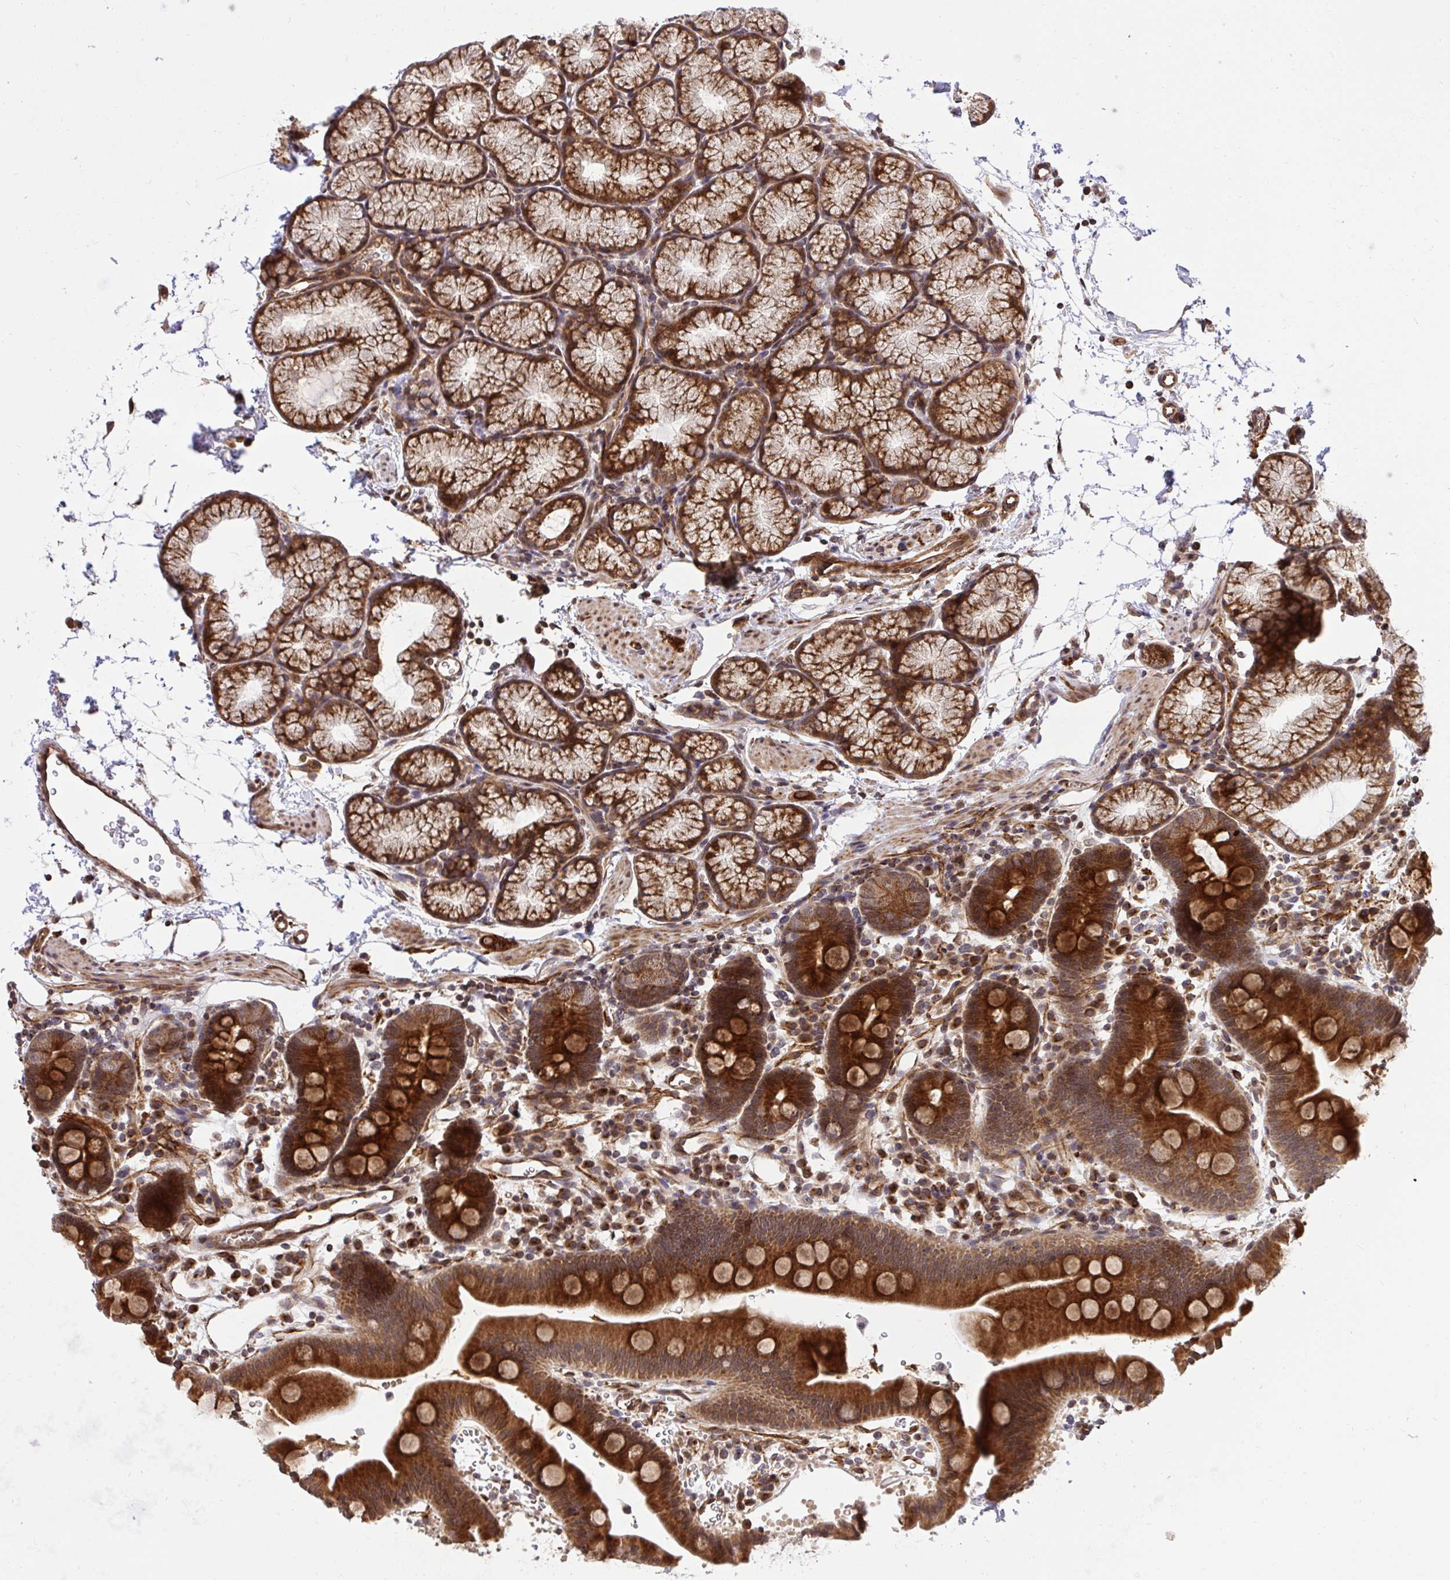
{"staining": {"intensity": "strong", "quantity": ">75%", "location": "cytoplasmic/membranous"}, "tissue": "duodenum", "cell_type": "Glandular cells", "image_type": "normal", "snomed": [{"axis": "morphology", "description": "Normal tissue, NOS"}, {"axis": "topography", "description": "Duodenum"}], "caption": "Immunohistochemical staining of unremarkable duodenum exhibits strong cytoplasmic/membranous protein expression in about >75% of glandular cells. The staining was performed using DAB, with brown indicating positive protein expression. Nuclei are stained blue with hematoxylin.", "gene": "ERI1", "patient": {"sex": "male", "age": 59}}